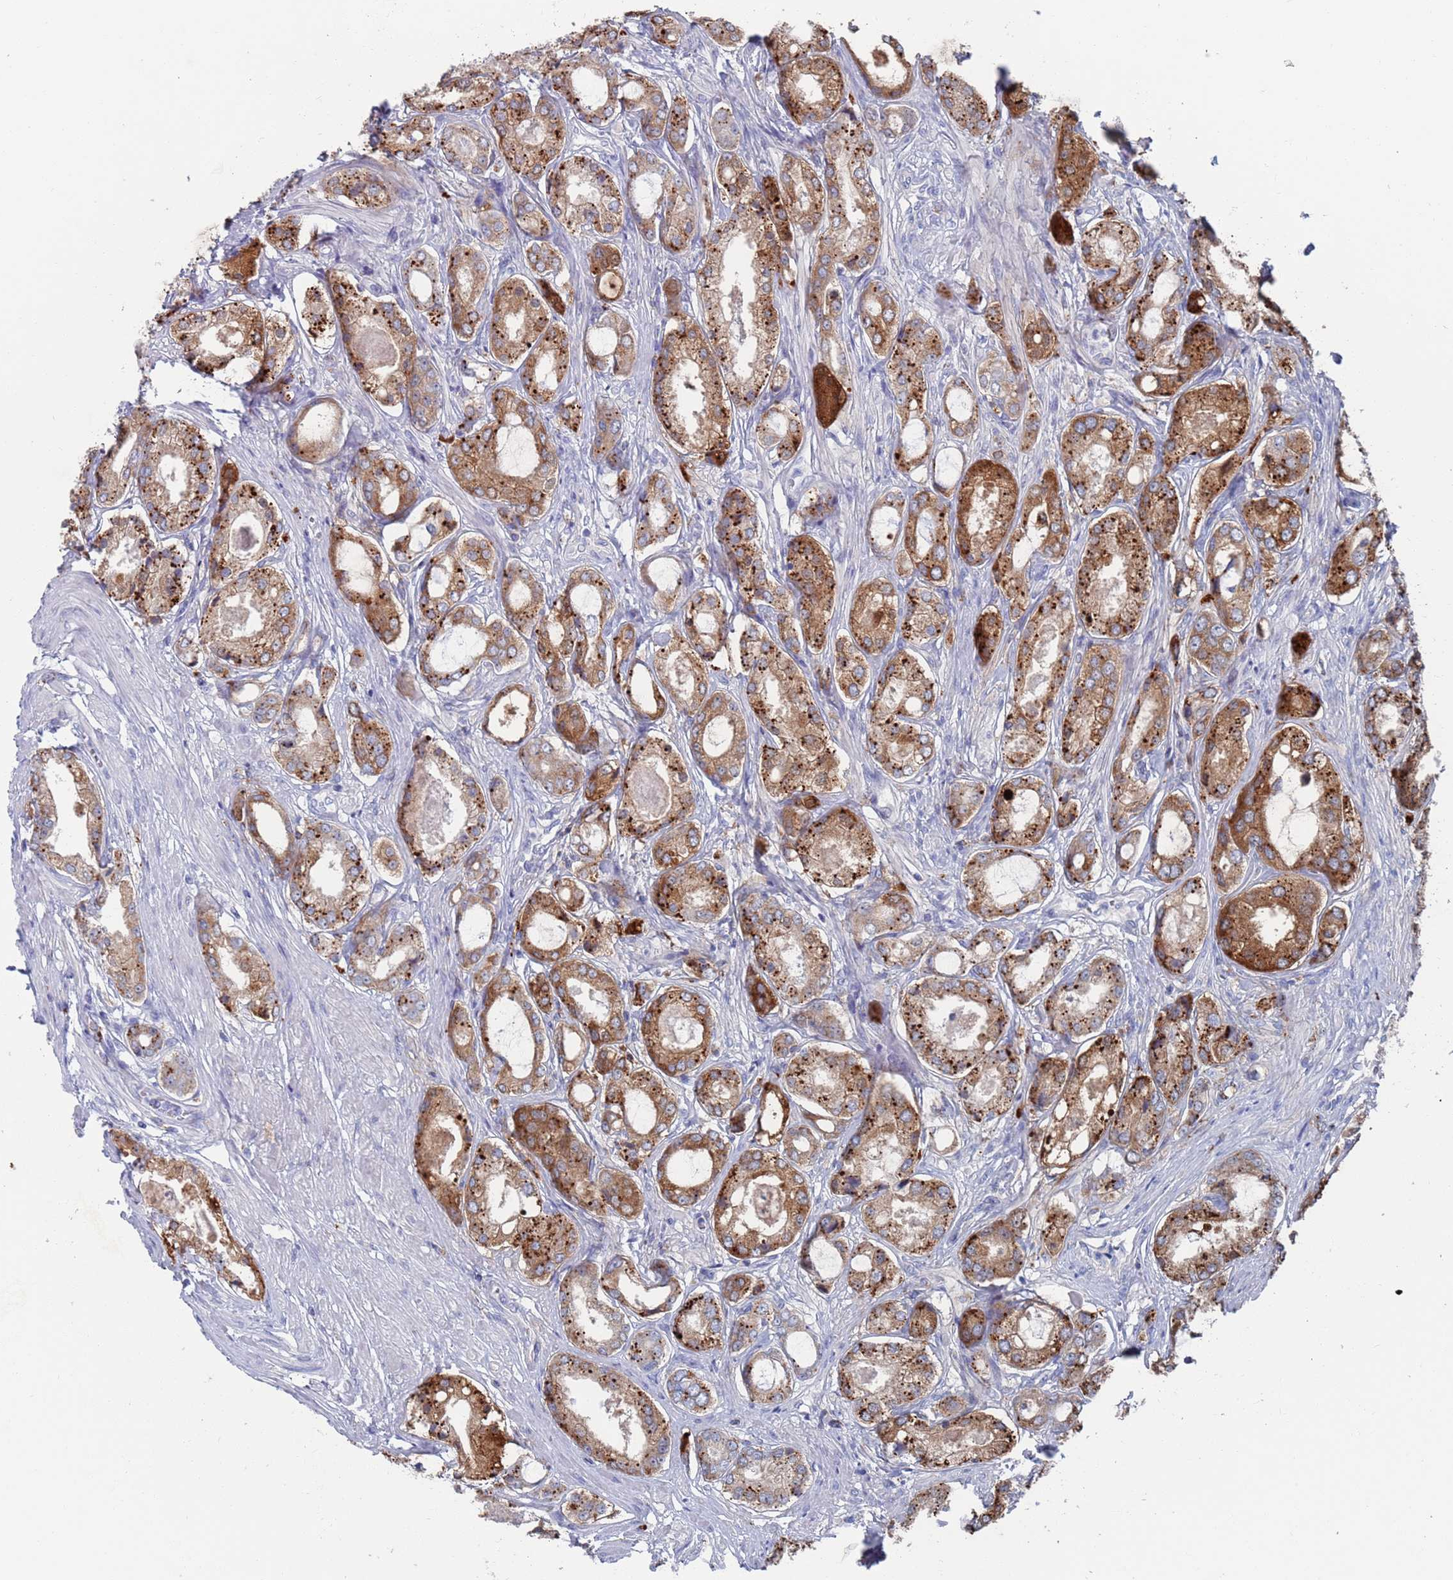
{"staining": {"intensity": "strong", "quantity": ">75%", "location": "cytoplasmic/membranous"}, "tissue": "prostate cancer", "cell_type": "Tumor cells", "image_type": "cancer", "snomed": [{"axis": "morphology", "description": "Adenocarcinoma, Low grade"}, {"axis": "topography", "description": "Prostate"}], "caption": "Protein staining exhibits strong cytoplasmic/membranous positivity in approximately >75% of tumor cells in prostate low-grade adenocarcinoma.", "gene": "FUCA1", "patient": {"sex": "male", "age": 68}}